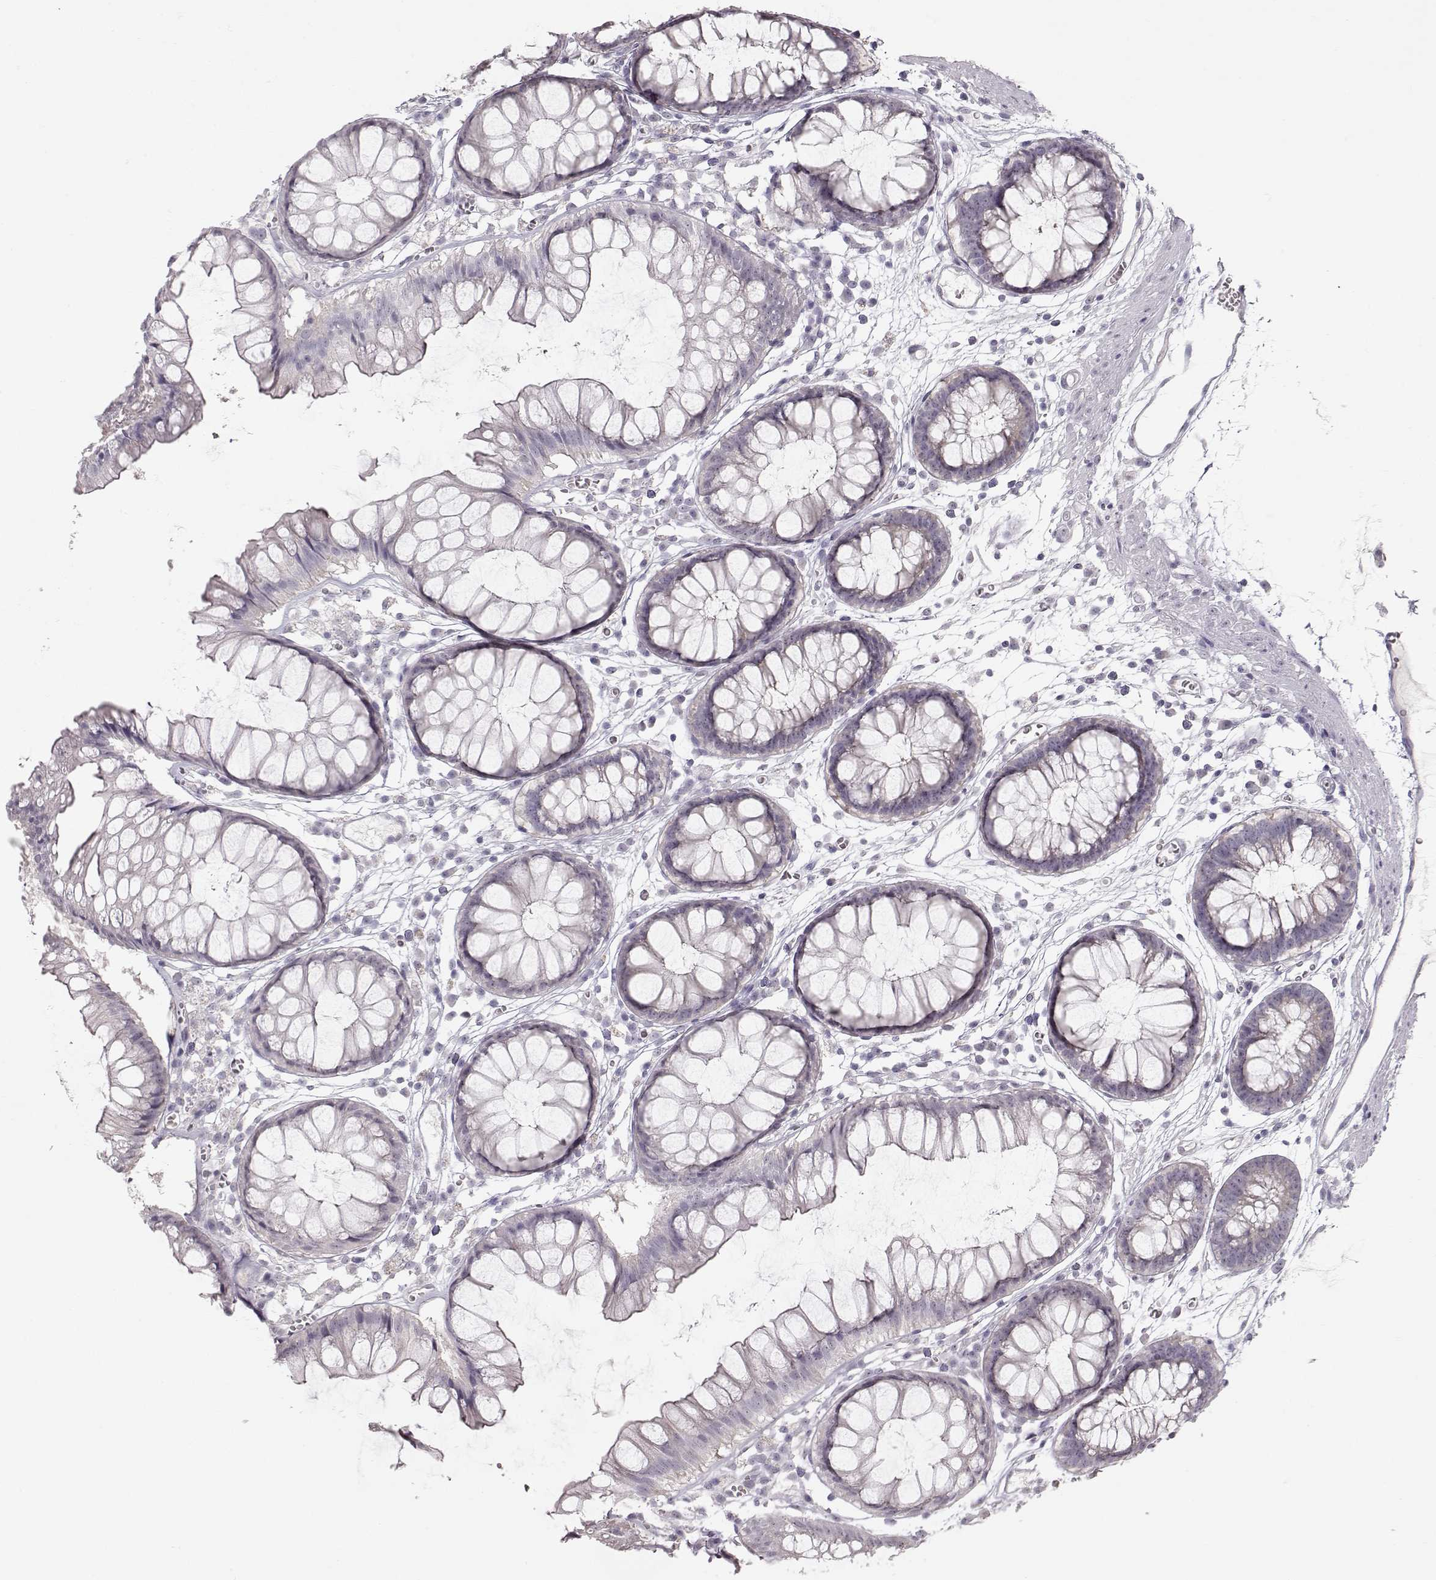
{"staining": {"intensity": "negative", "quantity": "none", "location": "none"}, "tissue": "colon", "cell_type": "Endothelial cells", "image_type": "normal", "snomed": [{"axis": "morphology", "description": "Normal tissue, NOS"}, {"axis": "morphology", "description": "Adenocarcinoma, NOS"}, {"axis": "topography", "description": "Colon"}], "caption": "High power microscopy histopathology image of an immunohistochemistry histopathology image of unremarkable colon, revealing no significant staining in endothelial cells. (Brightfield microscopy of DAB IHC at high magnification).", "gene": "FAM205A", "patient": {"sex": "male", "age": 65}}